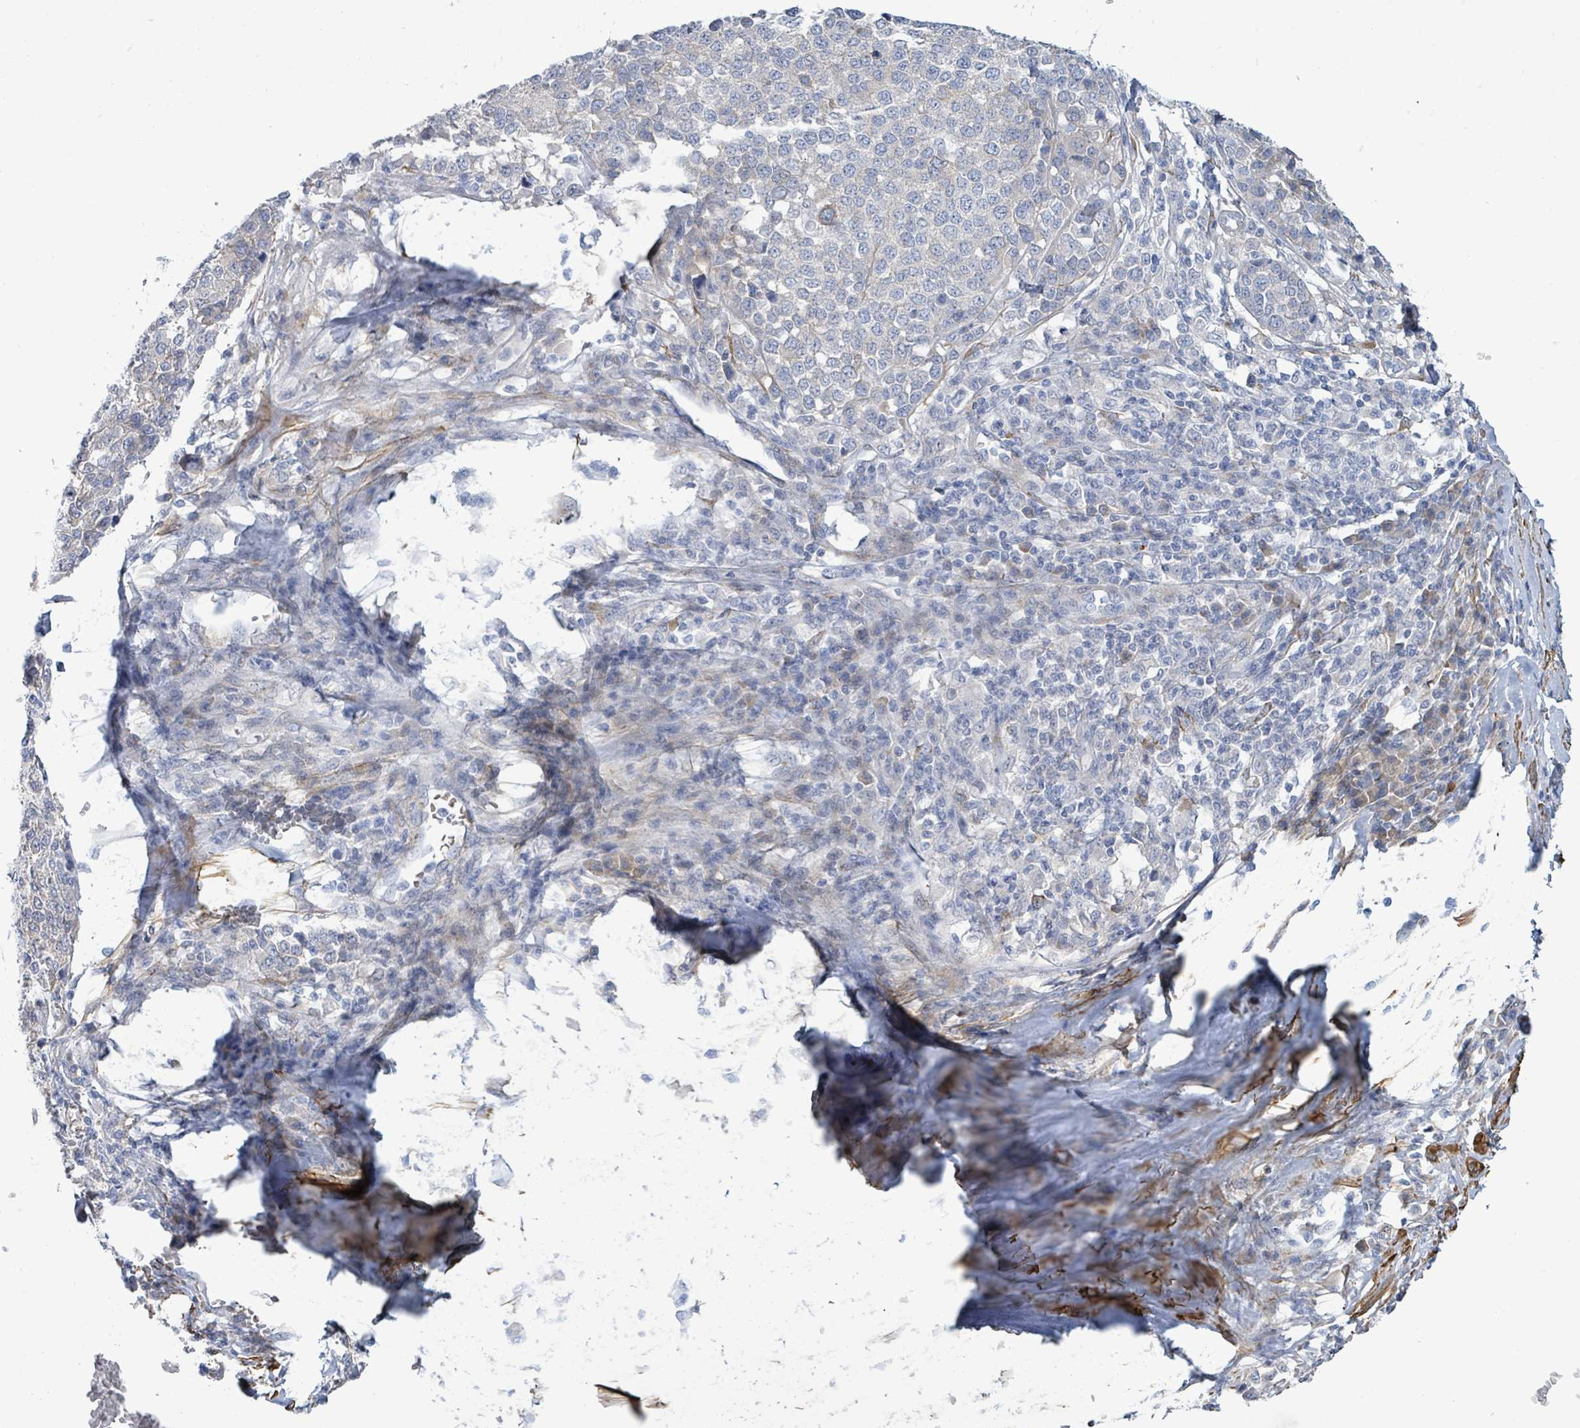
{"staining": {"intensity": "negative", "quantity": "none", "location": "none"}, "tissue": "melanoma", "cell_type": "Tumor cells", "image_type": "cancer", "snomed": [{"axis": "morphology", "description": "Malignant melanoma, Metastatic site"}, {"axis": "topography", "description": "Lymph node"}], "caption": "The IHC image has no significant staining in tumor cells of melanoma tissue. The staining was performed using DAB (3,3'-diaminobenzidine) to visualize the protein expression in brown, while the nuclei were stained in blue with hematoxylin (Magnification: 20x).", "gene": "DMRTC1B", "patient": {"sex": "male", "age": 44}}